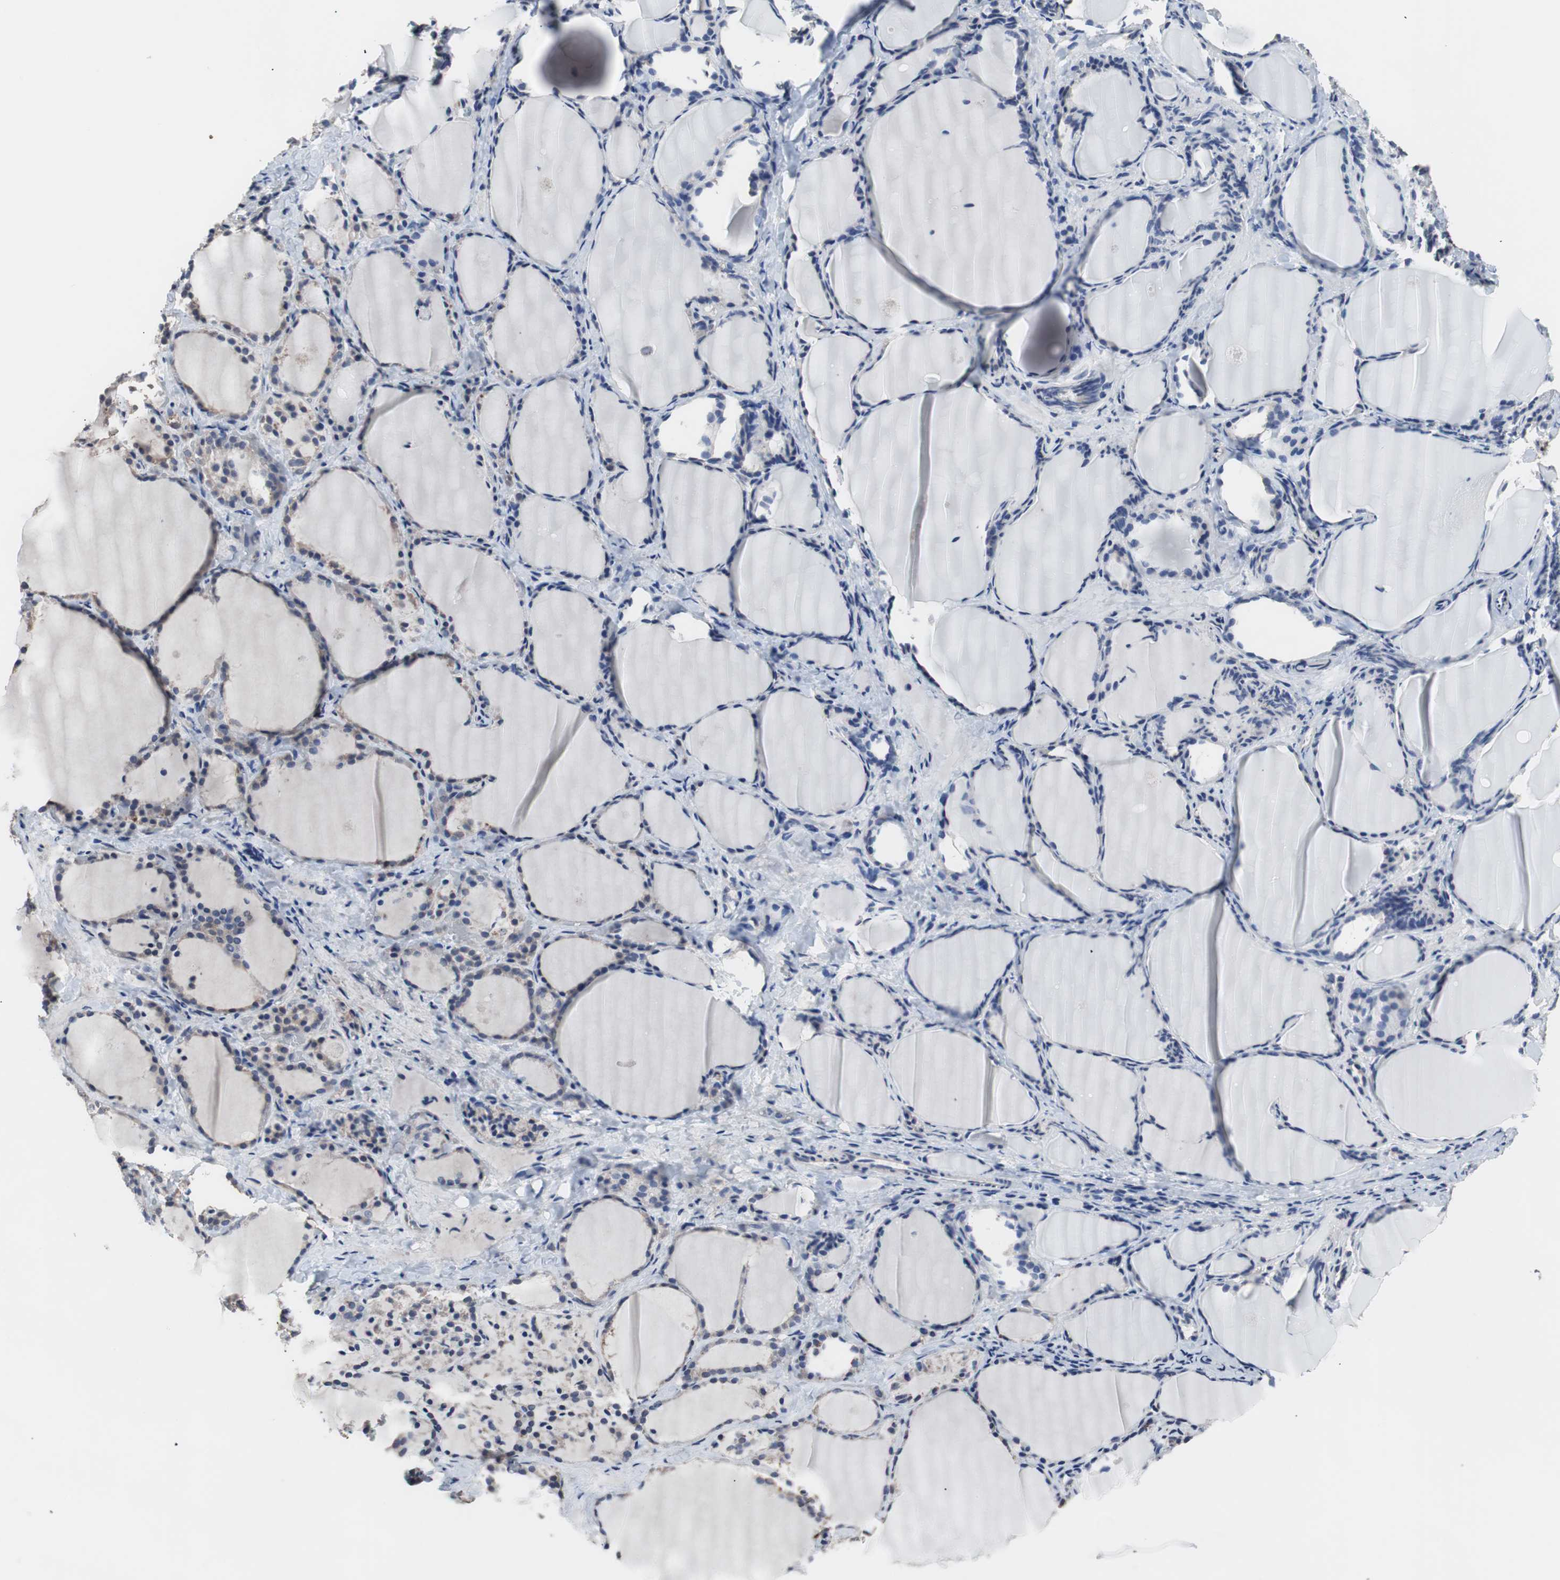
{"staining": {"intensity": "weak", "quantity": "25%-75%", "location": "cytoplasmic/membranous"}, "tissue": "thyroid gland", "cell_type": "Glandular cells", "image_type": "normal", "snomed": [{"axis": "morphology", "description": "Normal tissue, NOS"}, {"axis": "morphology", "description": "Papillary adenocarcinoma, NOS"}, {"axis": "topography", "description": "Thyroid gland"}], "caption": "Immunohistochemical staining of unremarkable human thyroid gland demonstrates low levels of weak cytoplasmic/membranous positivity in about 25%-75% of glandular cells.", "gene": "MED27", "patient": {"sex": "female", "age": 30}}